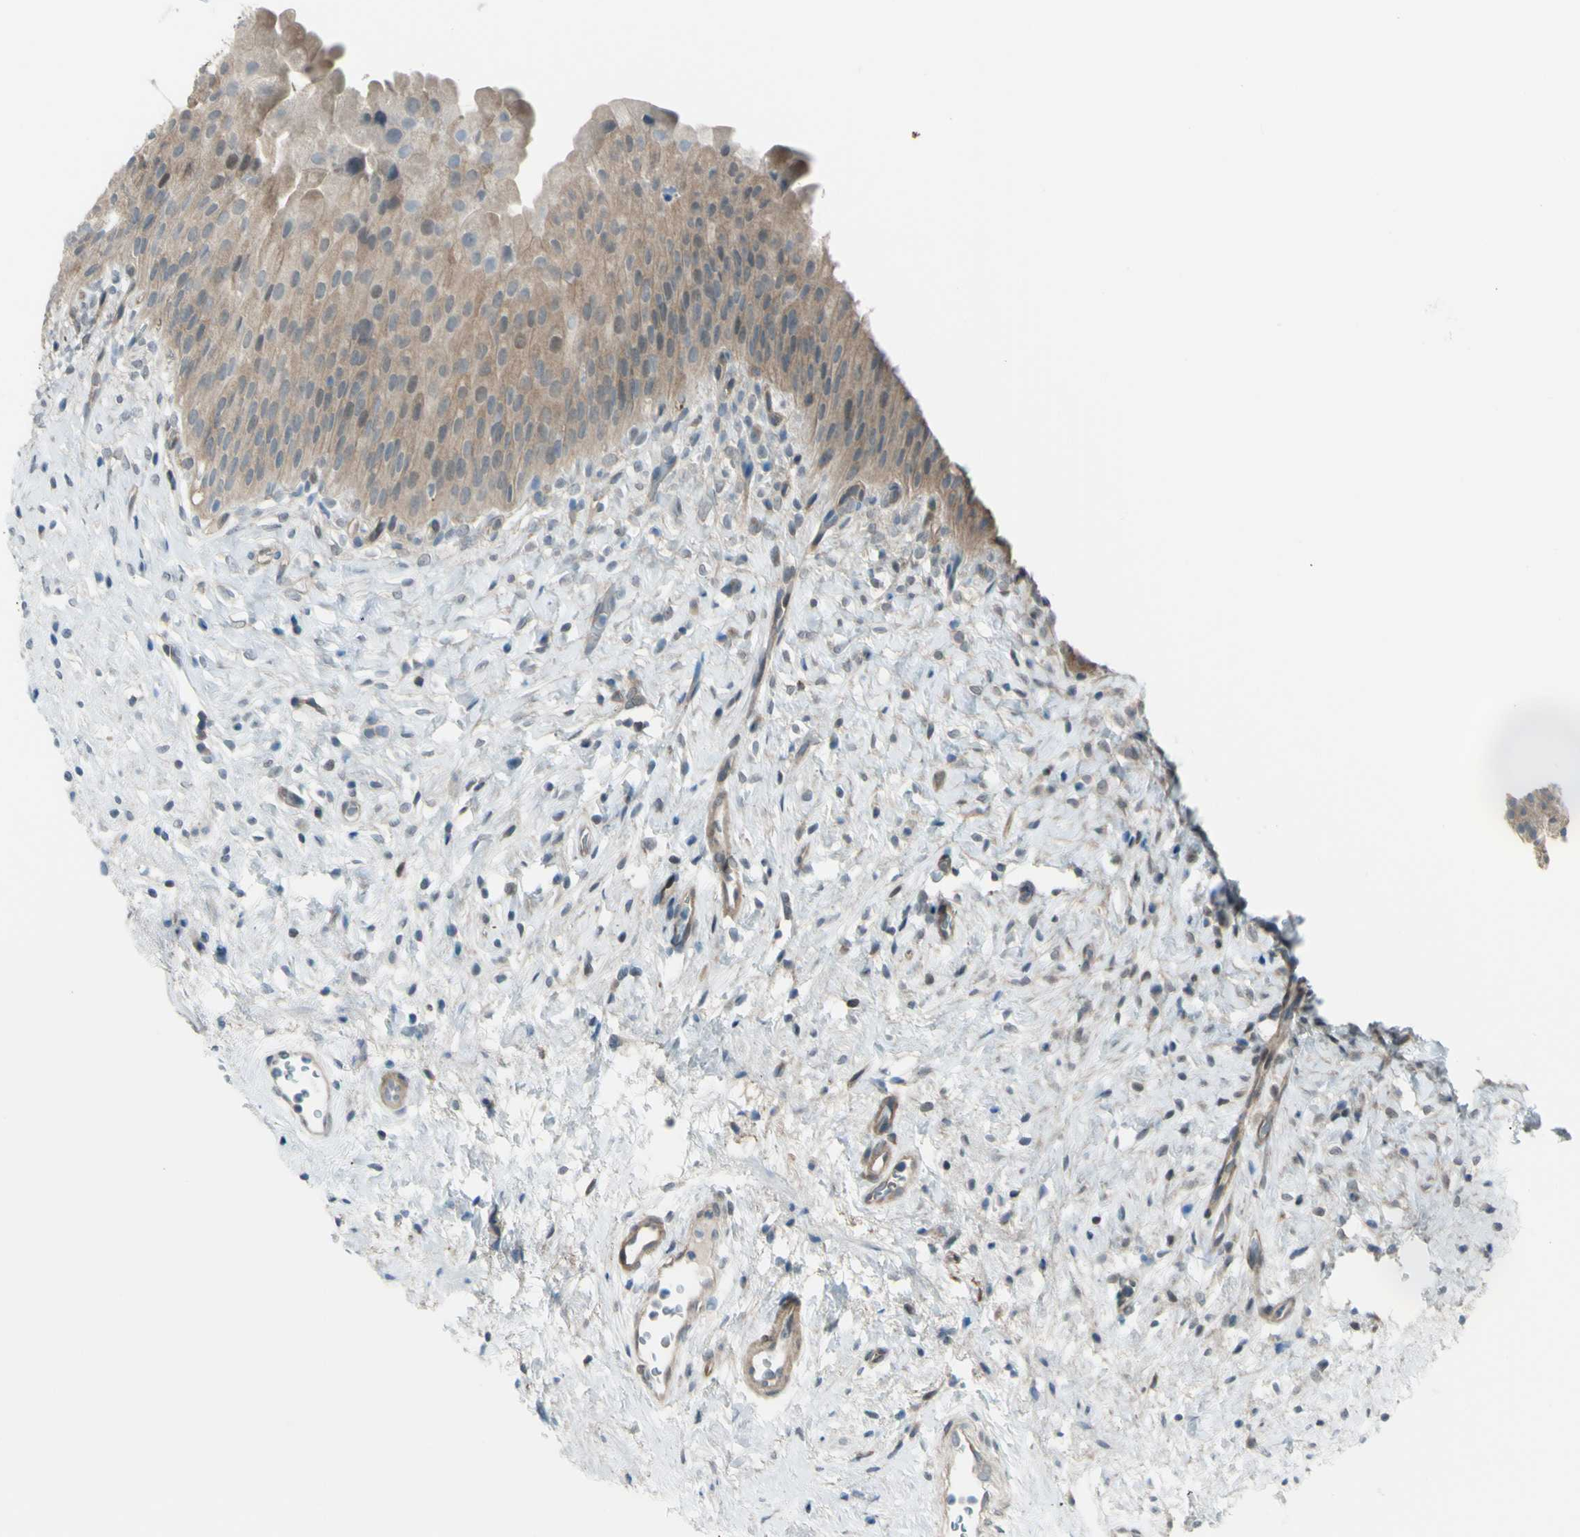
{"staining": {"intensity": "weak", "quantity": ">75%", "location": "cytoplasmic/membranous"}, "tissue": "urinary bladder", "cell_type": "Urothelial cells", "image_type": "normal", "snomed": [{"axis": "morphology", "description": "Normal tissue, NOS"}, {"axis": "morphology", "description": "Urothelial carcinoma, High grade"}, {"axis": "topography", "description": "Urinary bladder"}], "caption": "Protein staining displays weak cytoplasmic/membranous staining in about >75% of urothelial cells in unremarkable urinary bladder.", "gene": "YWHAQ", "patient": {"sex": "male", "age": 46}}